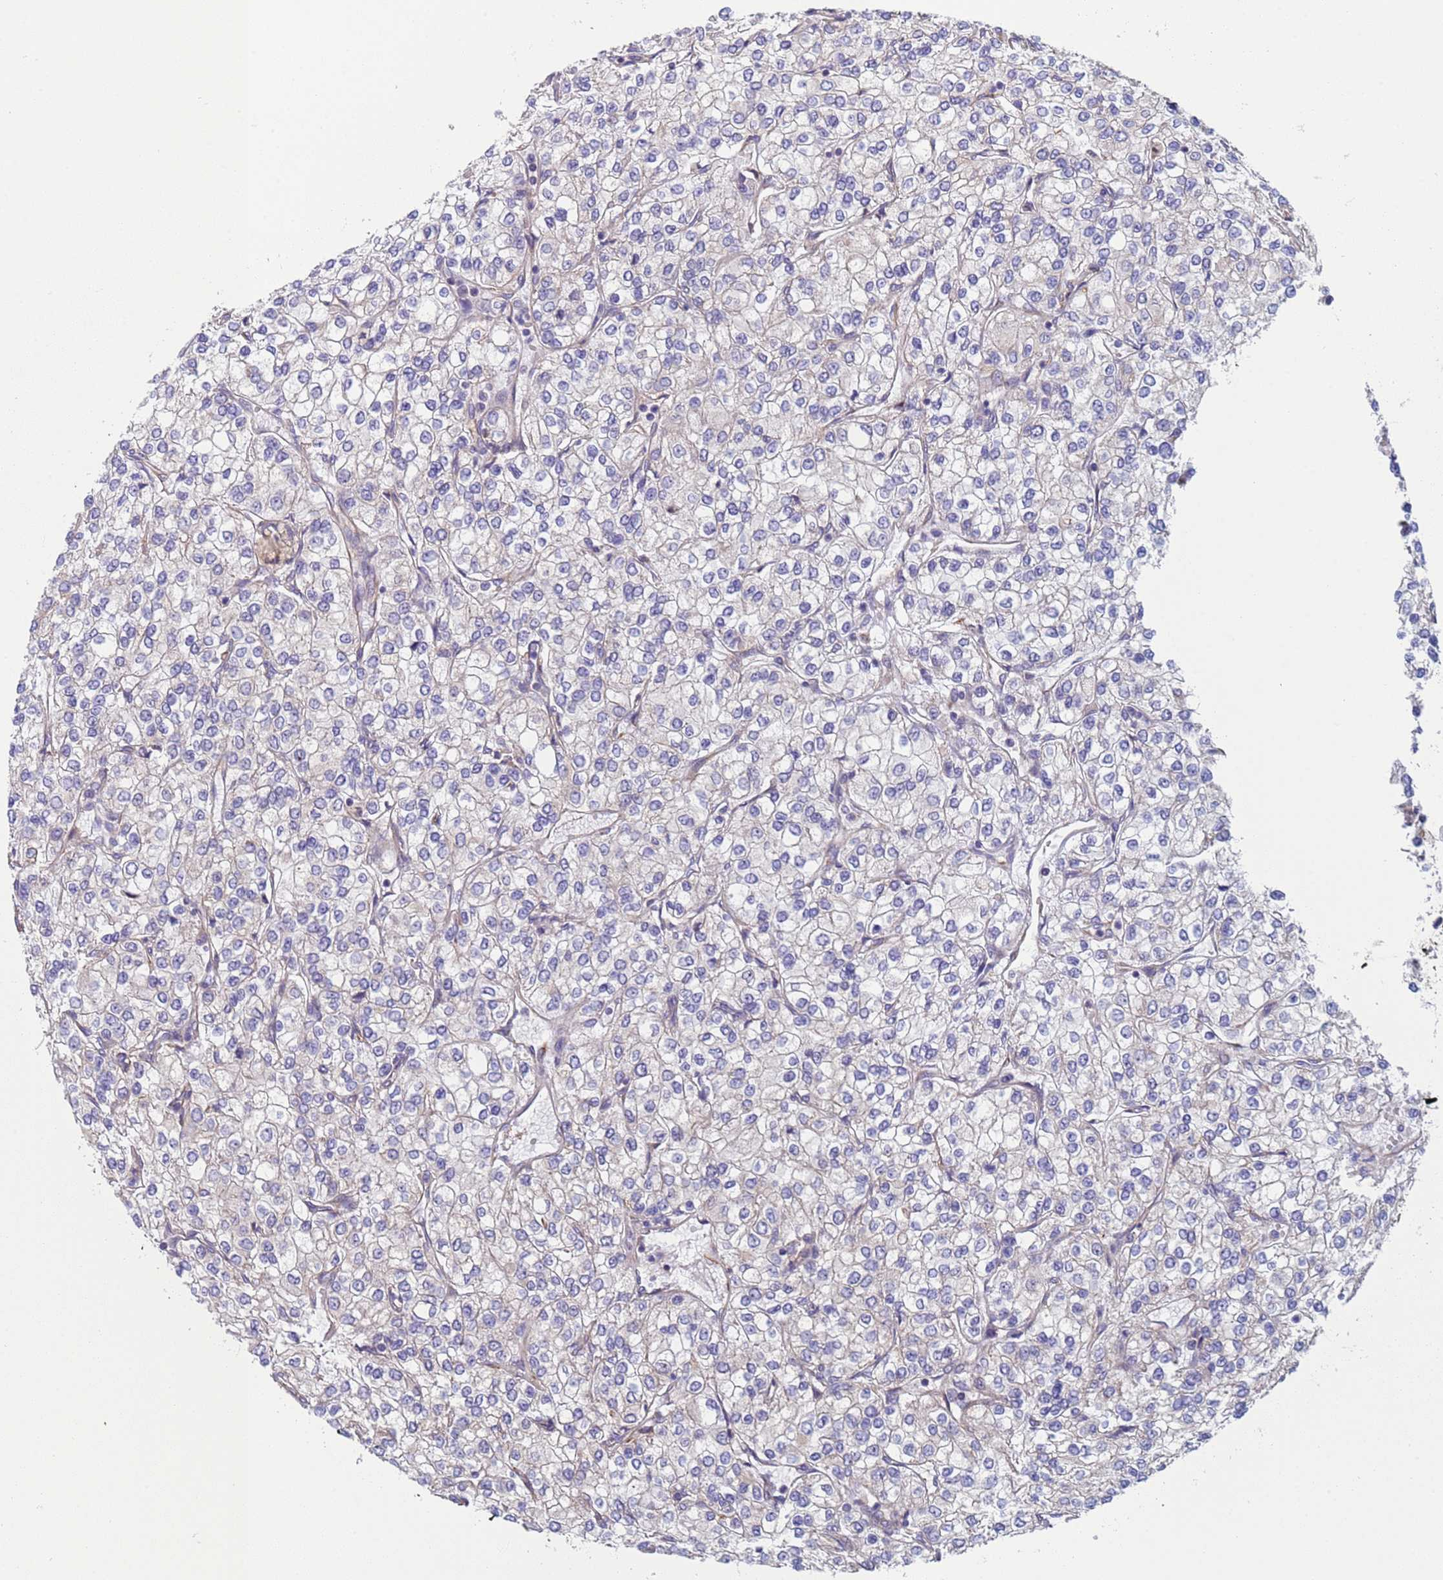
{"staining": {"intensity": "negative", "quantity": "none", "location": "none"}, "tissue": "renal cancer", "cell_type": "Tumor cells", "image_type": "cancer", "snomed": [{"axis": "morphology", "description": "Adenocarcinoma, NOS"}, {"axis": "topography", "description": "Kidney"}], "caption": "Adenocarcinoma (renal) was stained to show a protein in brown. There is no significant staining in tumor cells.", "gene": "NUDT12", "patient": {"sex": "male", "age": 80}}